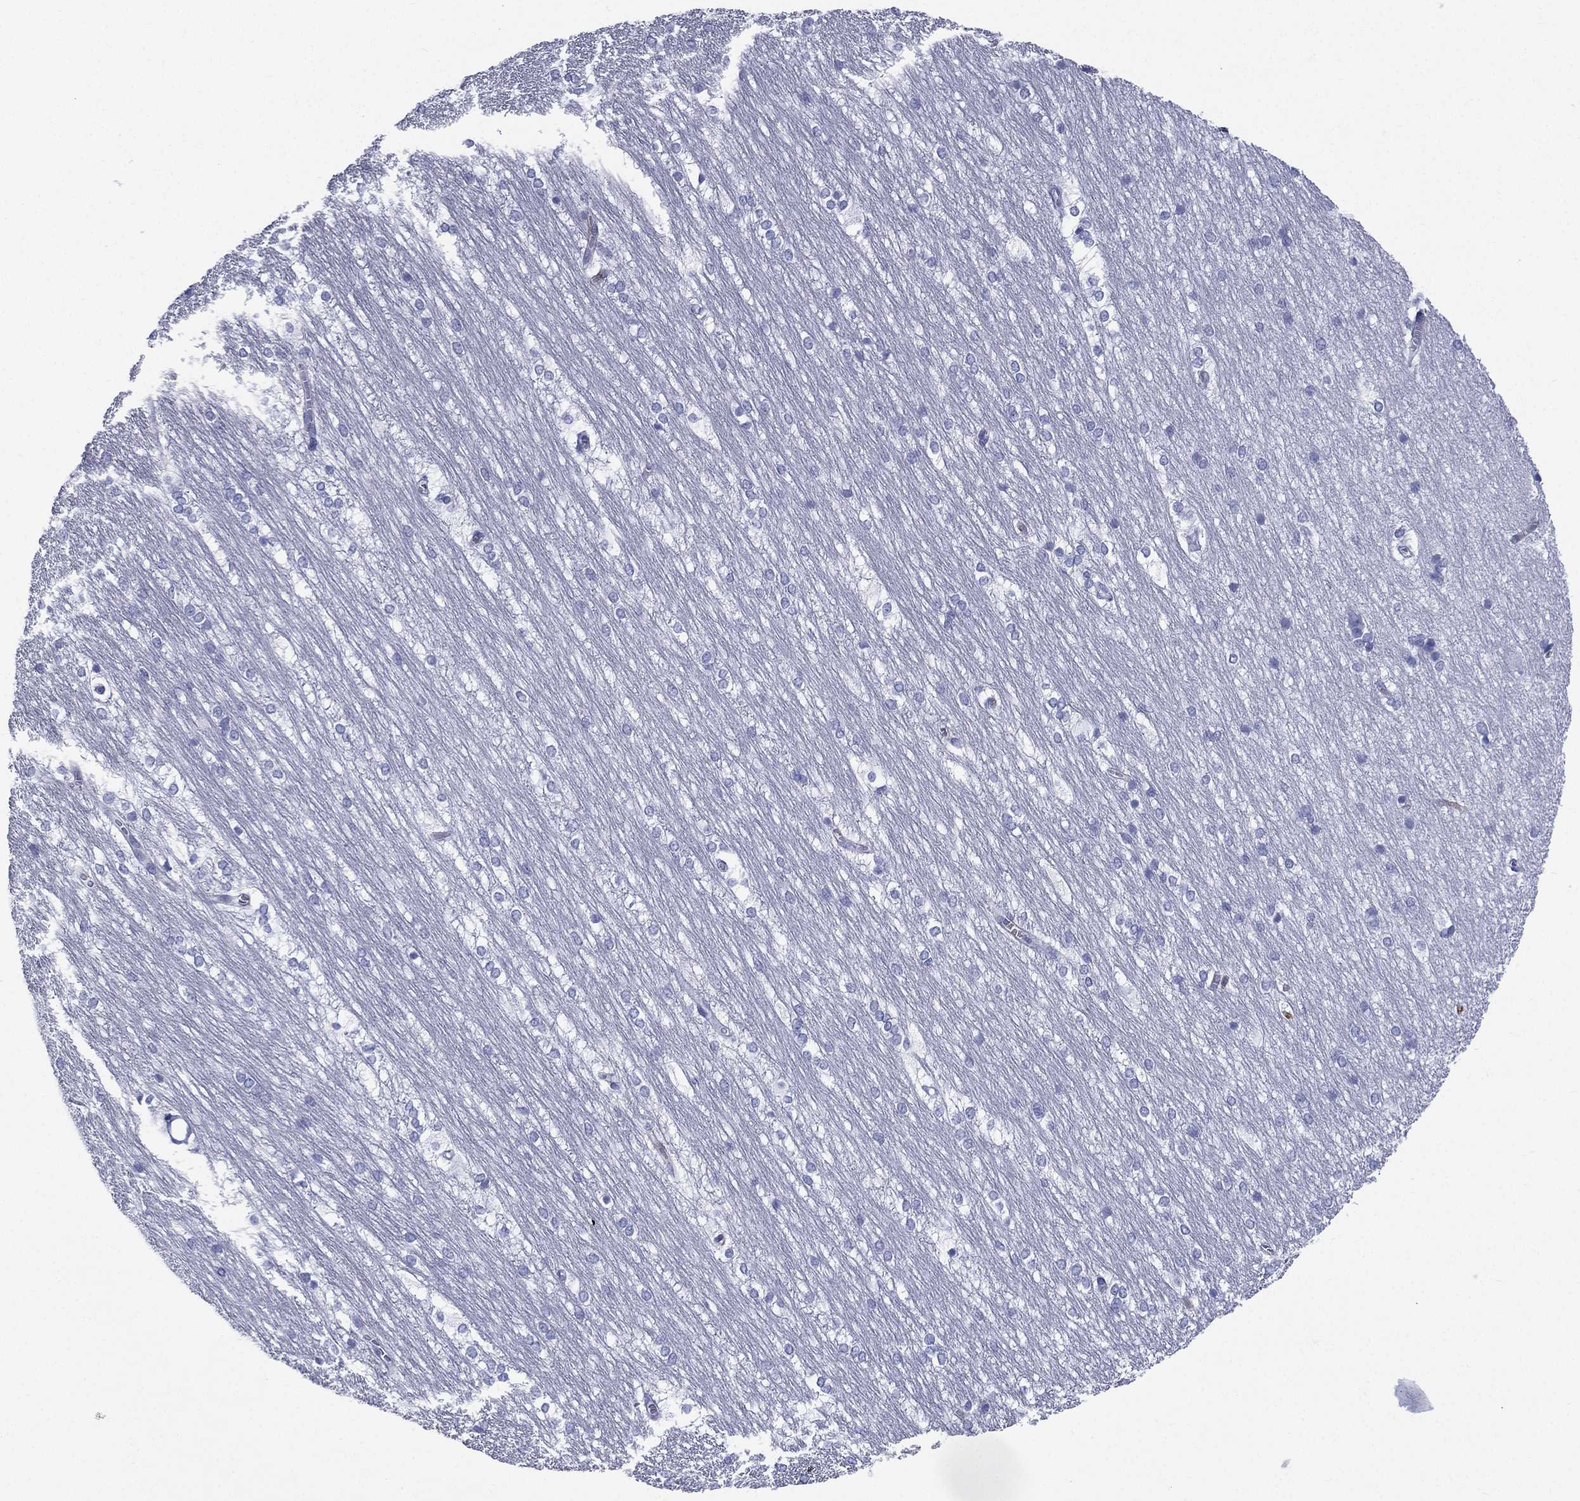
{"staining": {"intensity": "negative", "quantity": "none", "location": "none"}, "tissue": "hippocampus", "cell_type": "Glial cells", "image_type": "normal", "snomed": [{"axis": "morphology", "description": "Normal tissue, NOS"}, {"axis": "topography", "description": "Cerebral cortex"}, {"axis": "topography", "description": "Hippocampus"}], "caption": "Immunohistochemistry (IHC) photomicrograph of unremarkable hippocampus: hippocampus stained with DAB exhibits no significant protein staining in glial cells.", "gene": "RSPH4A", "patient": {"sex": "female", "age": 19}}